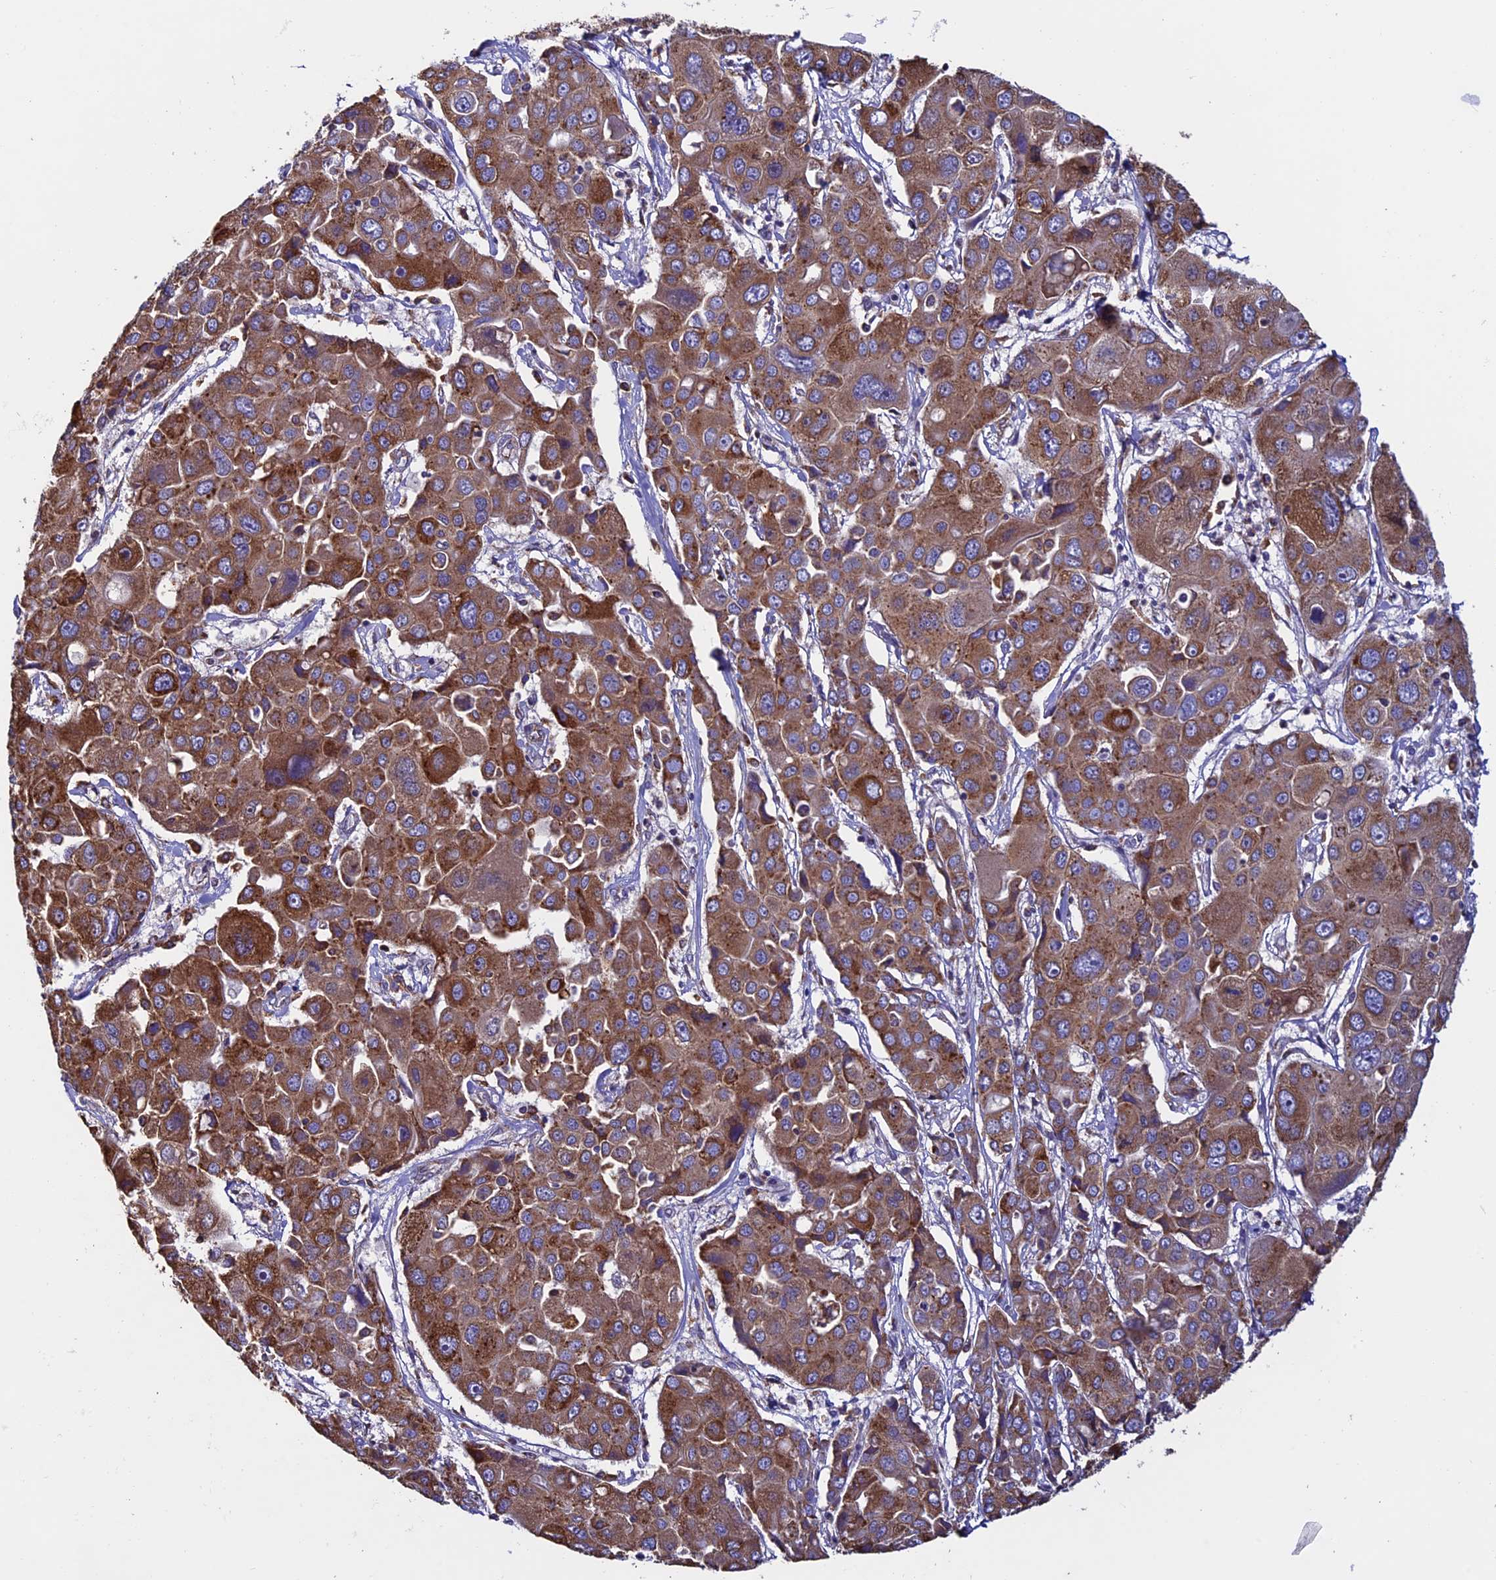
{"staining": {"intensity": "moderate", "quantity": ">75%", "location": "cytoplasmic/membranous"}, "tissue": "liver cancer", "cell_type": "Tumor cells", "image_type": "cancer", "snomed": [{"axis": "morphology", "description": "Cholangiocarcinoma"}, {"axis": "topography", "description": "Liver"}], "caption": "This is an image of IHC staining of liver cholangiocarcinoma, which shows moderate expression in the cytoplasmic/membranous of tumor cells.", "gene": "BTBD3", "patient": {"sex": "male", "age": 67}}